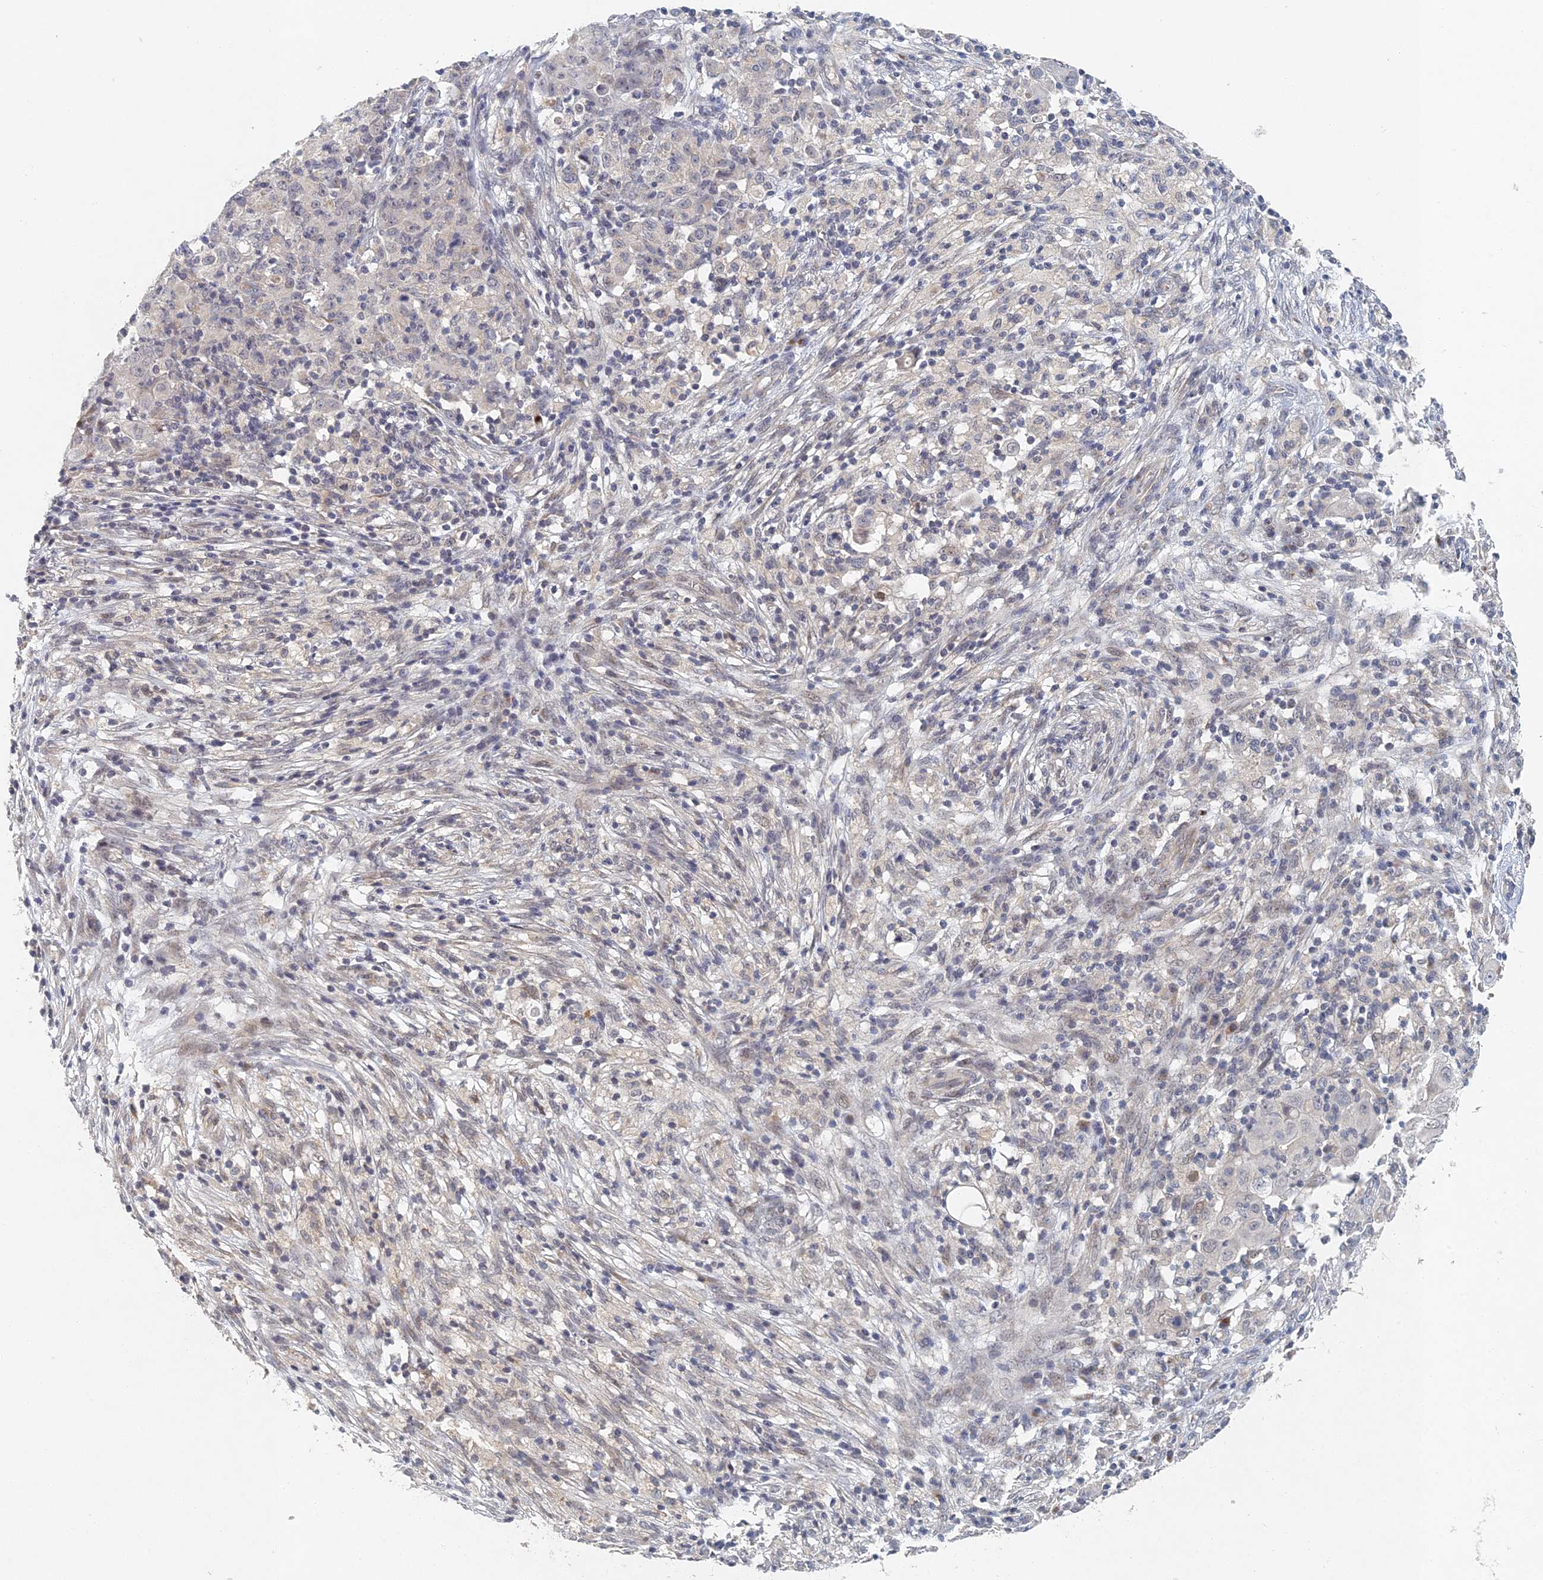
{"staining": {"intensity": "negative", "quantity": "none", "location": "none"}, "tissue": "ovarian cancer", "cell_type": "Tumor cells", "image_type": "cancer", "snomed": [{"axis": "morphology", "description": "Carcinoma, endometroid"}, {"axis": "topography", "description": "Ovary"}], "caption": "Human ovarian endometroid carcinoma stained for a protein using immunohistochemistry exhibits no expression in tumor cells.", "gene": "GNA15", "patient": {"sex": "female", "age": 42}}